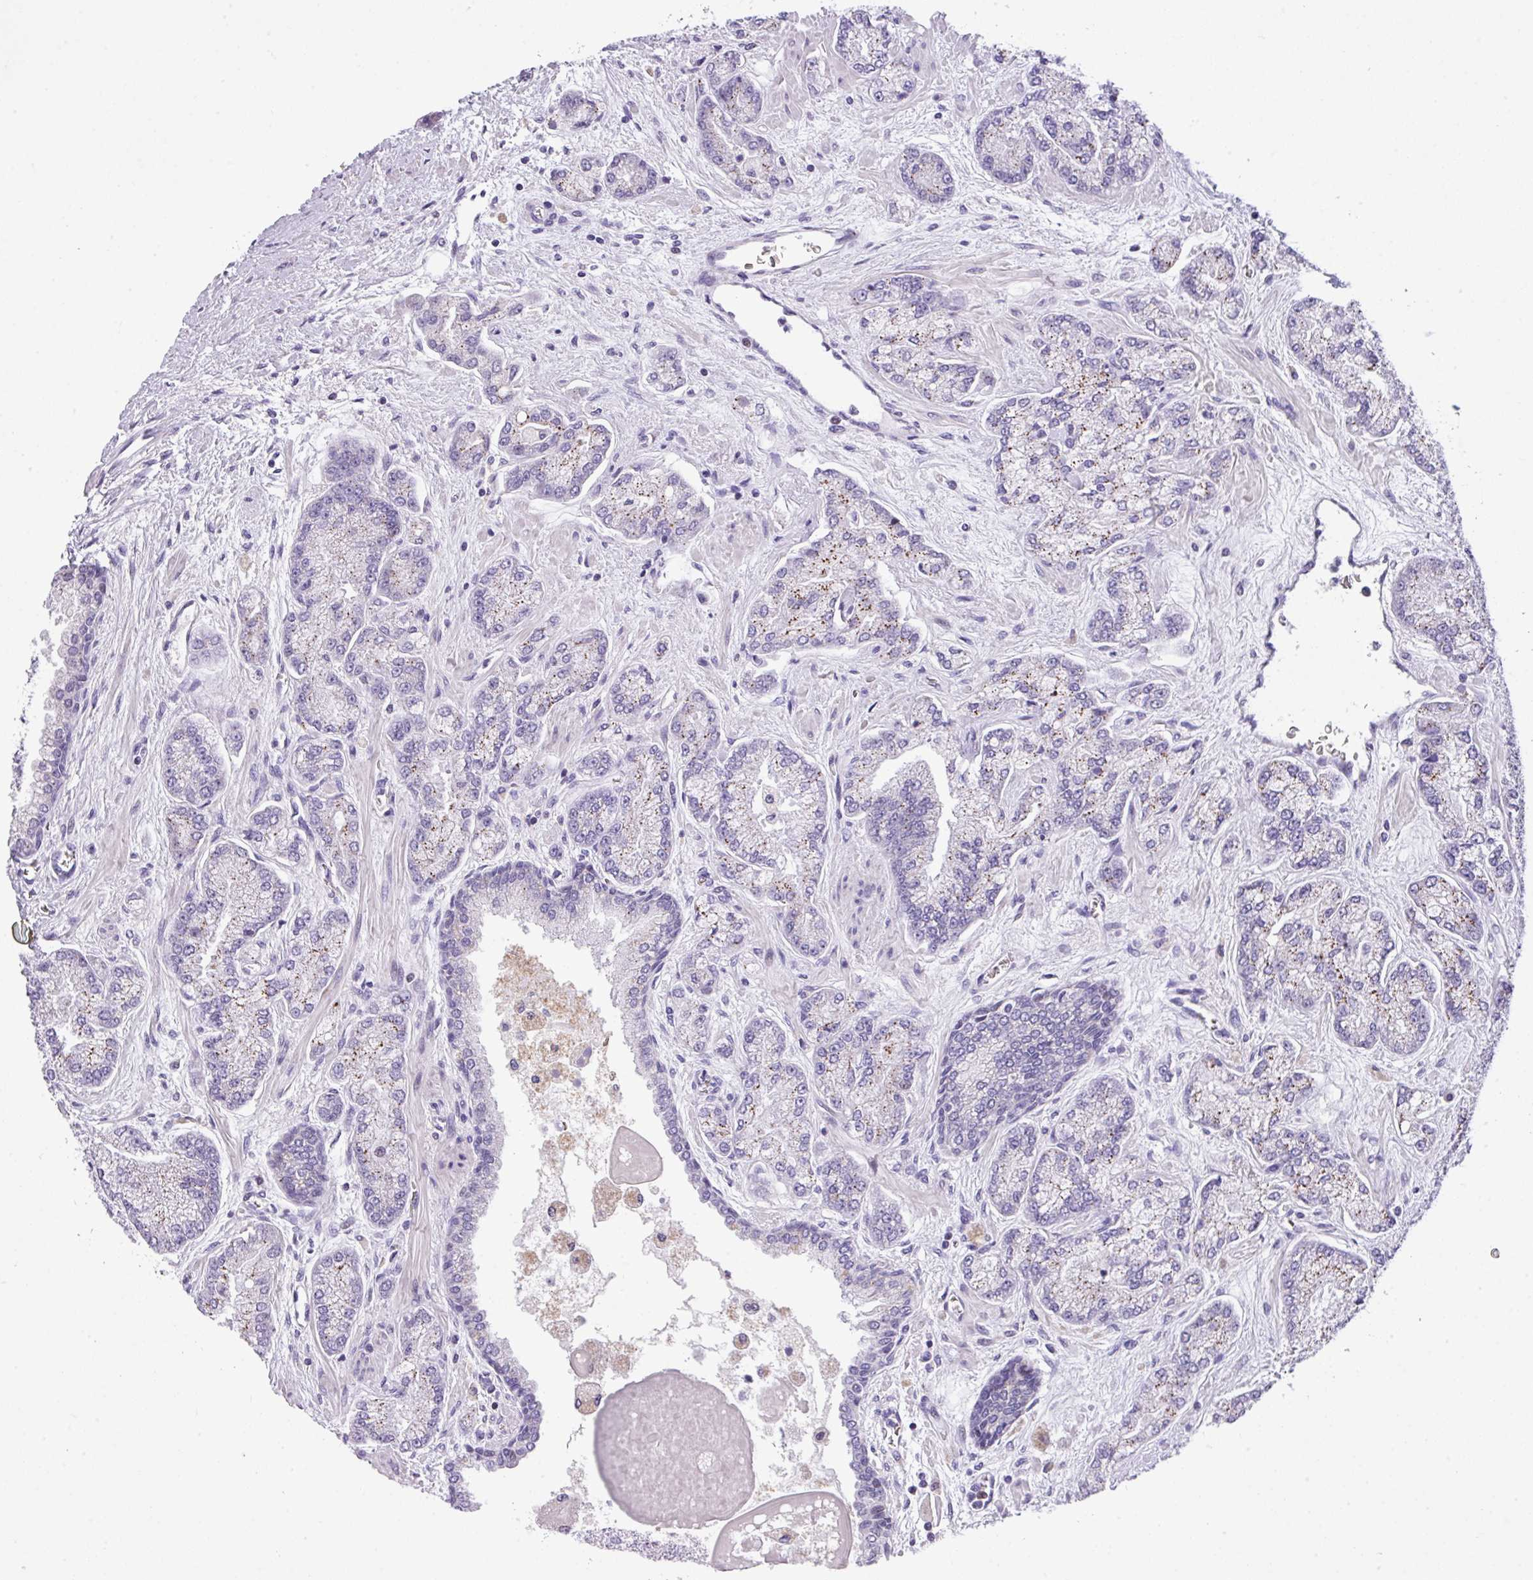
{"staining": {"intensity": "negative", "quantity": "none", "location": "none"}, "tissue": "prostate cancer", "cell_type": "Tumor cells", "image_type": "cancer", "snomed": [{"axis": "morphology", "description": "Adenocarcinoma, High grade"}, {"axis": "topography", "description": "Prostate"}], "caption": "DAB (3,3'-diaminobenzidine) immunohistochemical staining of prostate high-grade adenocarcinoma exhibits no significant positivity in tumor cells.", "gene": "ANKRD13B", "patient": {"sex": "male", "age": 68}}